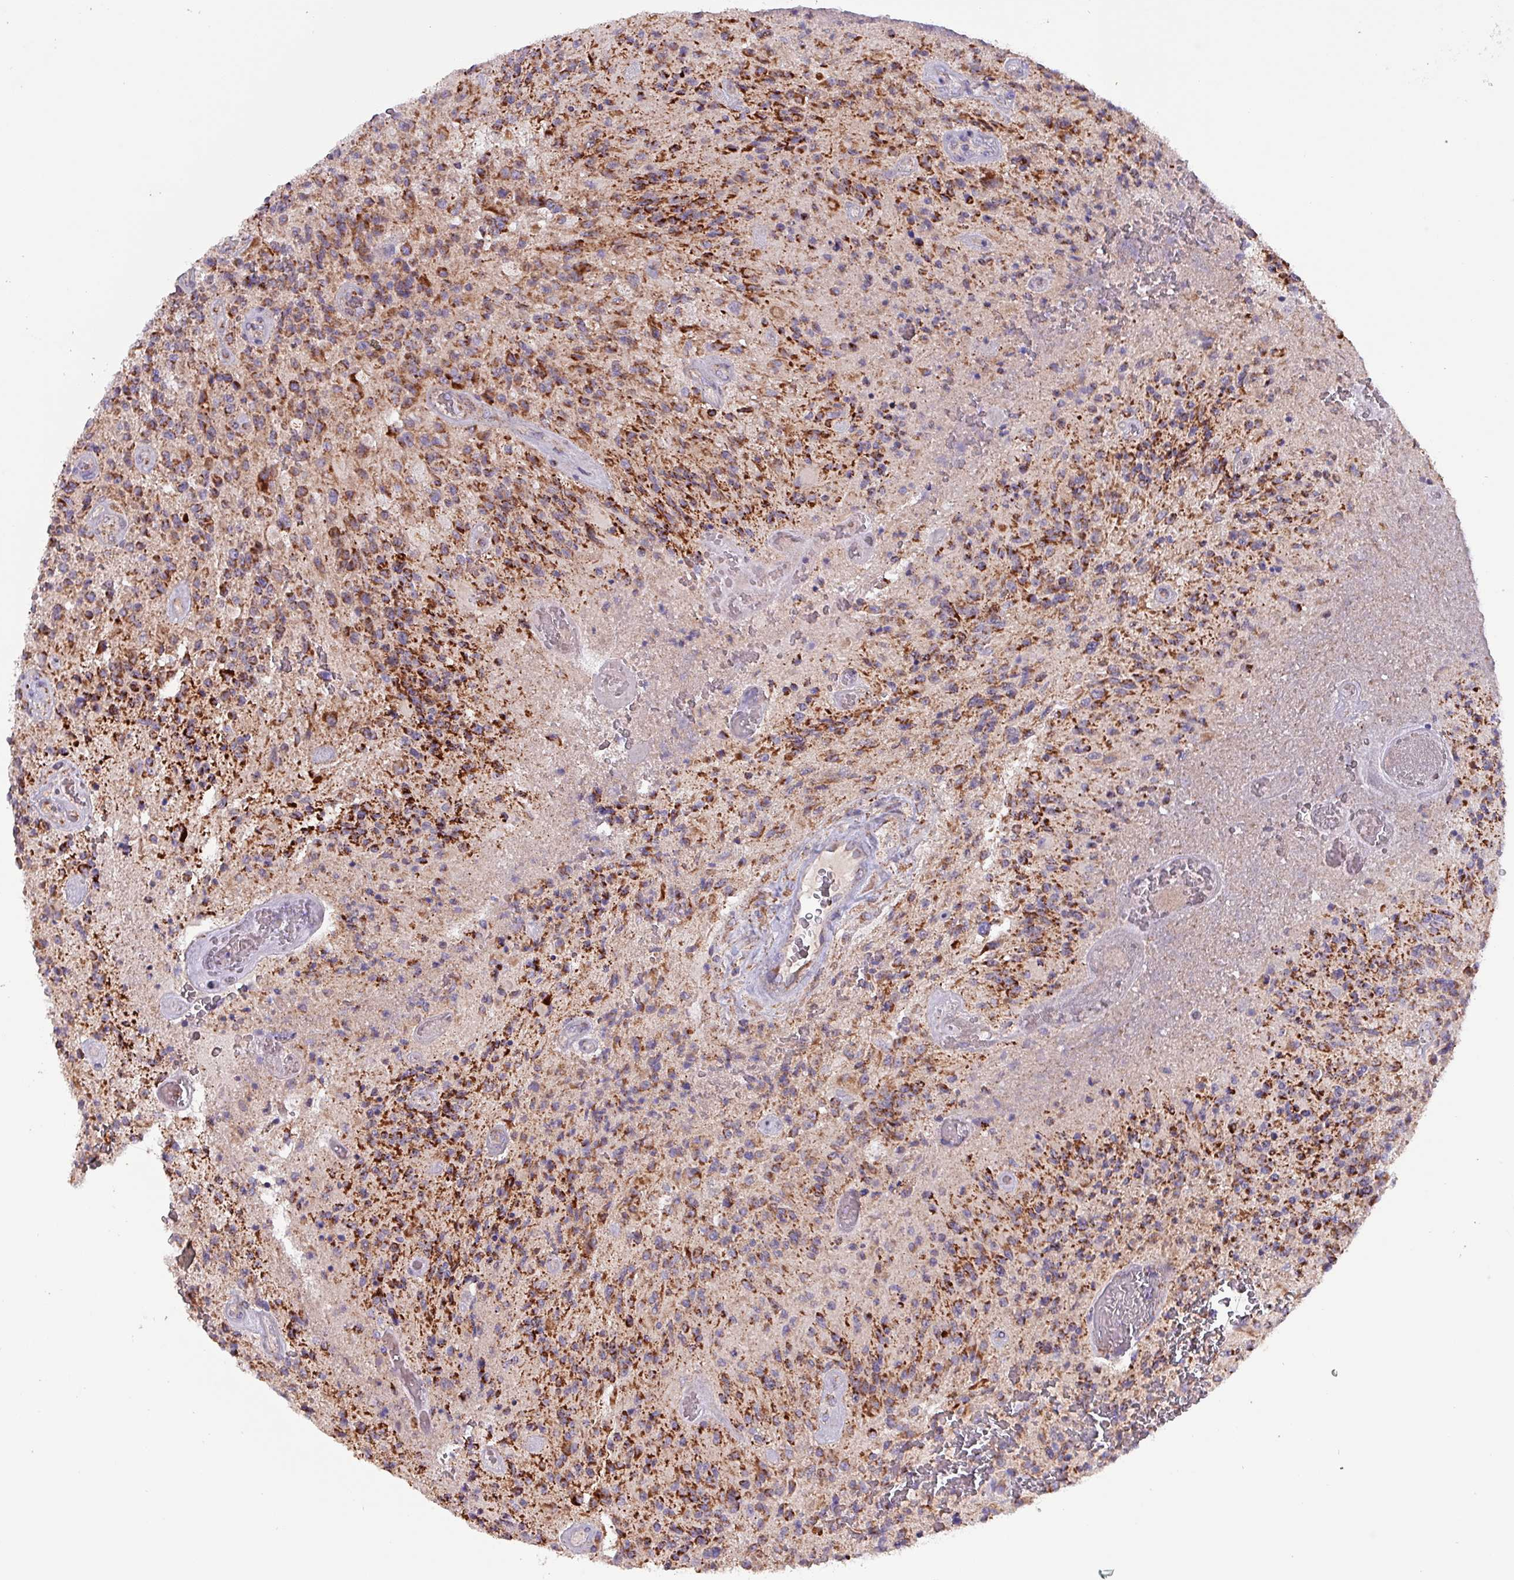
{"staining": {"intensity": "strong", "quantity": ">75%", "location": "cytoplasmic/membranous"}, "tissue": "glioma", "cell_type": "Tumor cells", "image_type": "cancer", "snomed": [{"axis": "morphology", "description": "Normal tissue, NOS"}, {"axis": "morphology", "description": "Glioma, malignant, High grade"}, {"axis": "topography", "description": "Cerebral cortex"}], "caption": "Immunohistochemistry staining of glioma, which demonstrates high levels of strong cytoplasmic/membranous expression in about >75% of tumor cells indicating strong cytoplasmic/membranous protein staining. The staining was performed using DAB (3,3'-diaminobenzidine) (brown) for protein detection and nuclei were counterstained in hematoxylin (blue).", "gene": "ZNF322", "patient": {"sex": "male", "age": 56}}